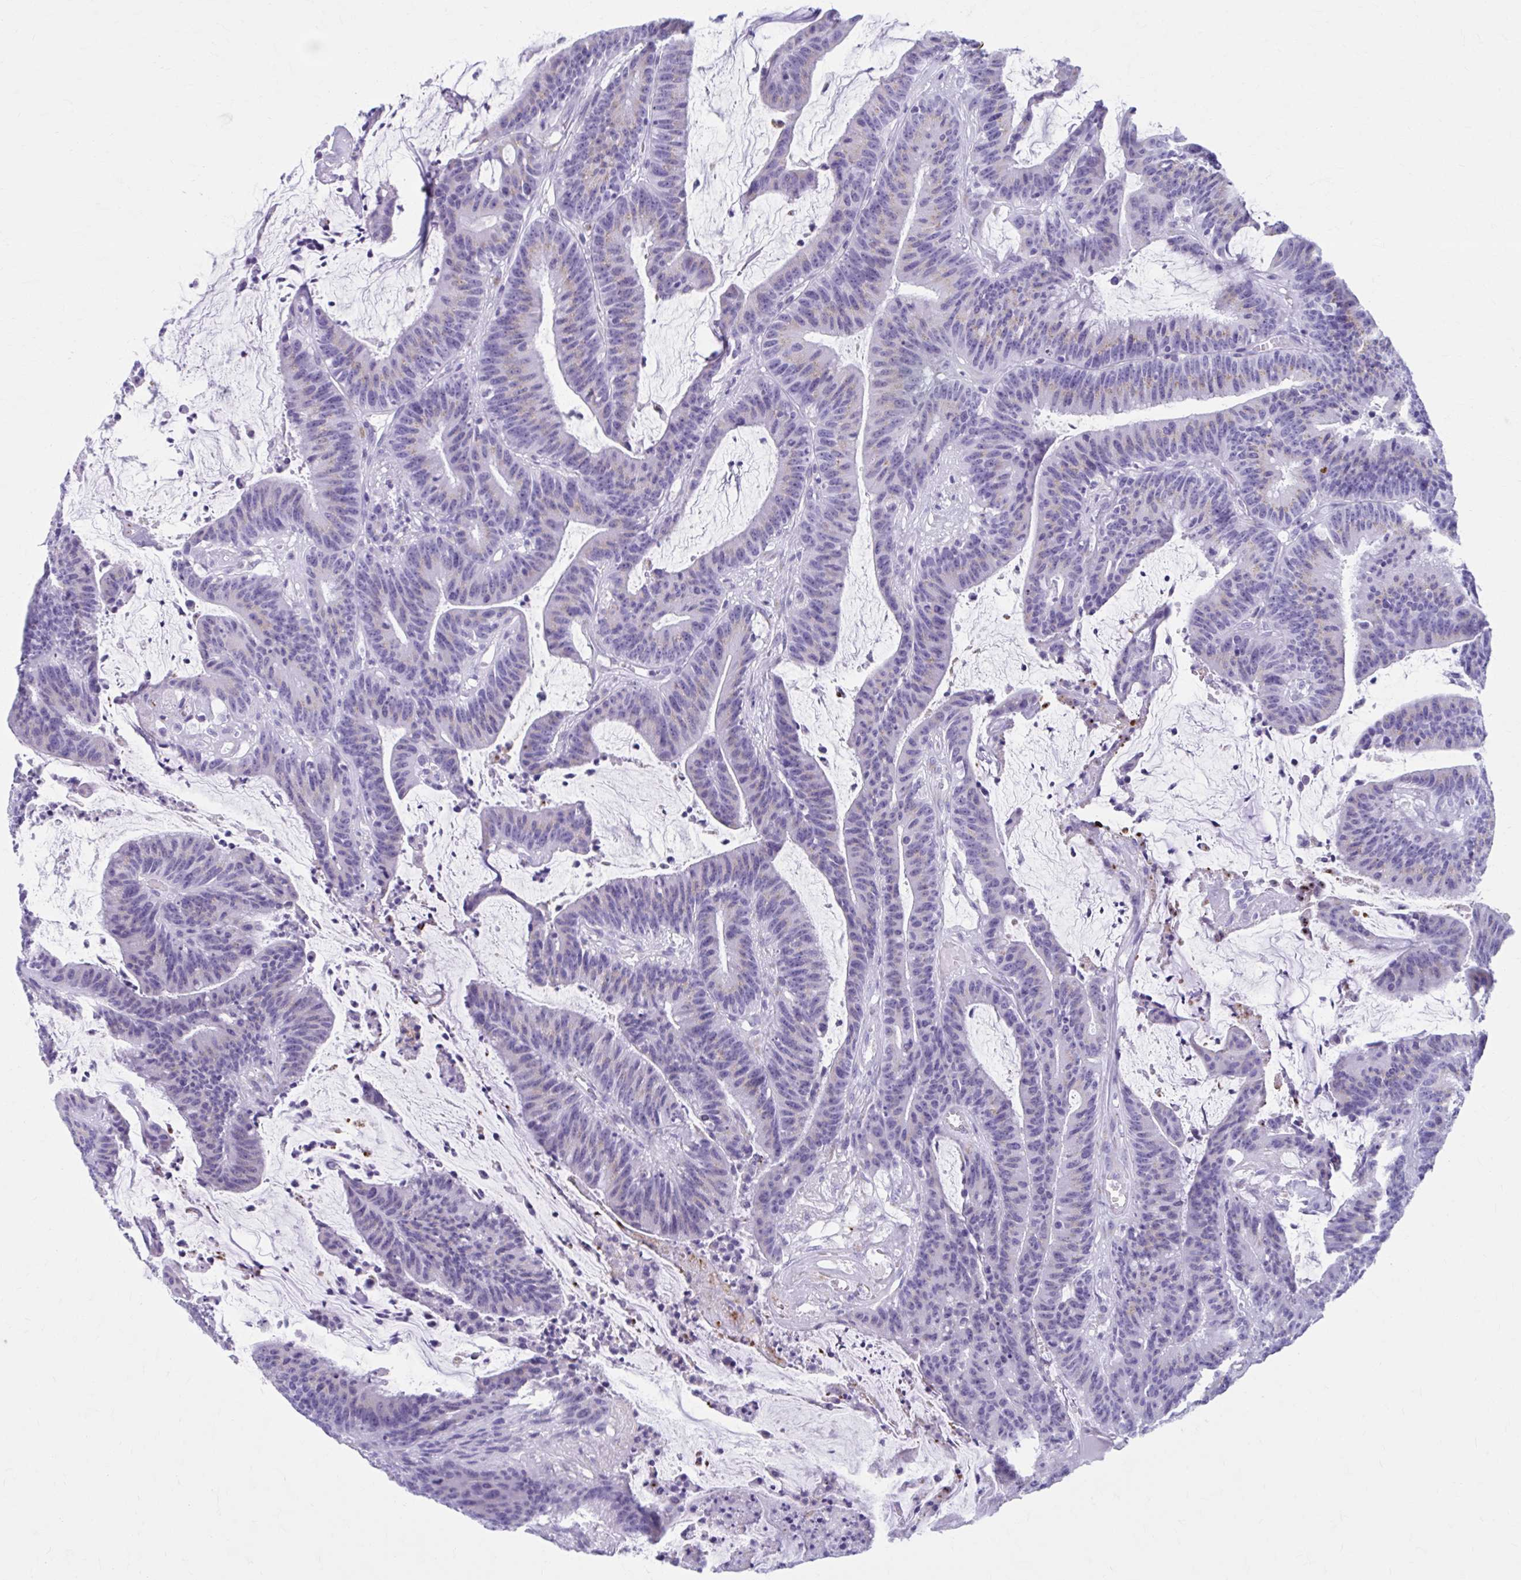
{"staining": {"intensity": "moderate", "quantity": "25%-75%", "location": "cytoplasmic/membranous"}, "tissue": "colorectal cancer", "cell_type": "Tumor cells", "image_type": "cancer", "snomed": [{"axis": "morphology", "description": "Adenocarcinoma, NOS"}, {"axis": "topography", "description": "Colon"}], "caption": "Colorectal cancer stained with a brown dye shows moderate cytoplasmic/membranous positive positivity in approximately 25%-75% of tumor cells.", "gene": "KCNE2", "patient": {"sex": "female", "age": 78}}